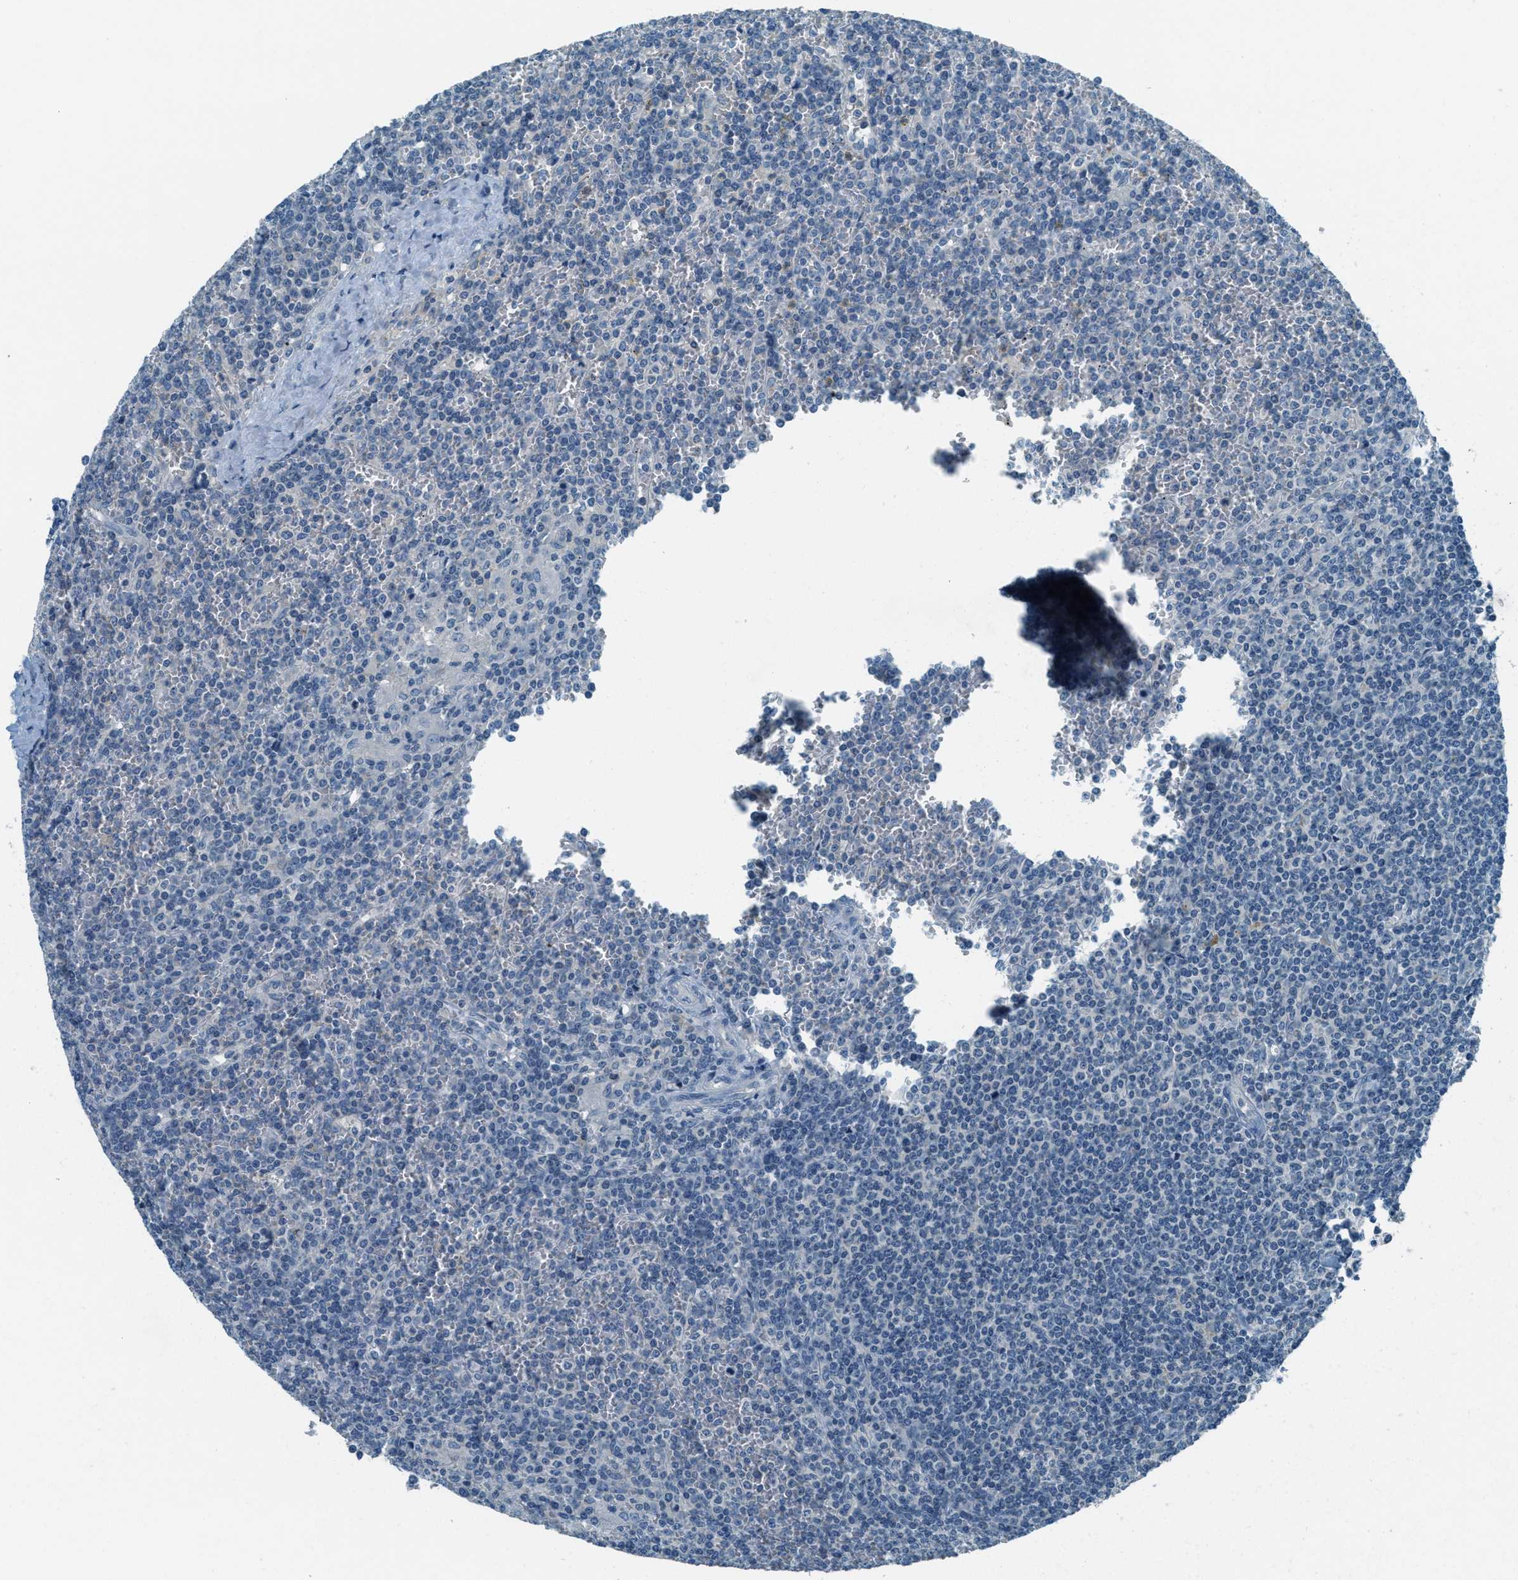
{"staining": {"intensity": "negative", "quantity": "none", "location": "none"}, "tissue": "lymphoma", "cell_type": "Tumor cells", "image_type": "cancer", "snomed": [{"axis": "morphology", "description": "Malignant lymphoma, non-Hodgkin's type, Low grade"}, {"axis": "topography", "description": "Spleen"}], "caption": "This is an immunohistochemistry image of human low-grade malignant lymphoma, non-Hodgkin's type. There is no expression in tumor cells.", "gene": "MSLN", "patient": {"sex": "female", "age": 19}}